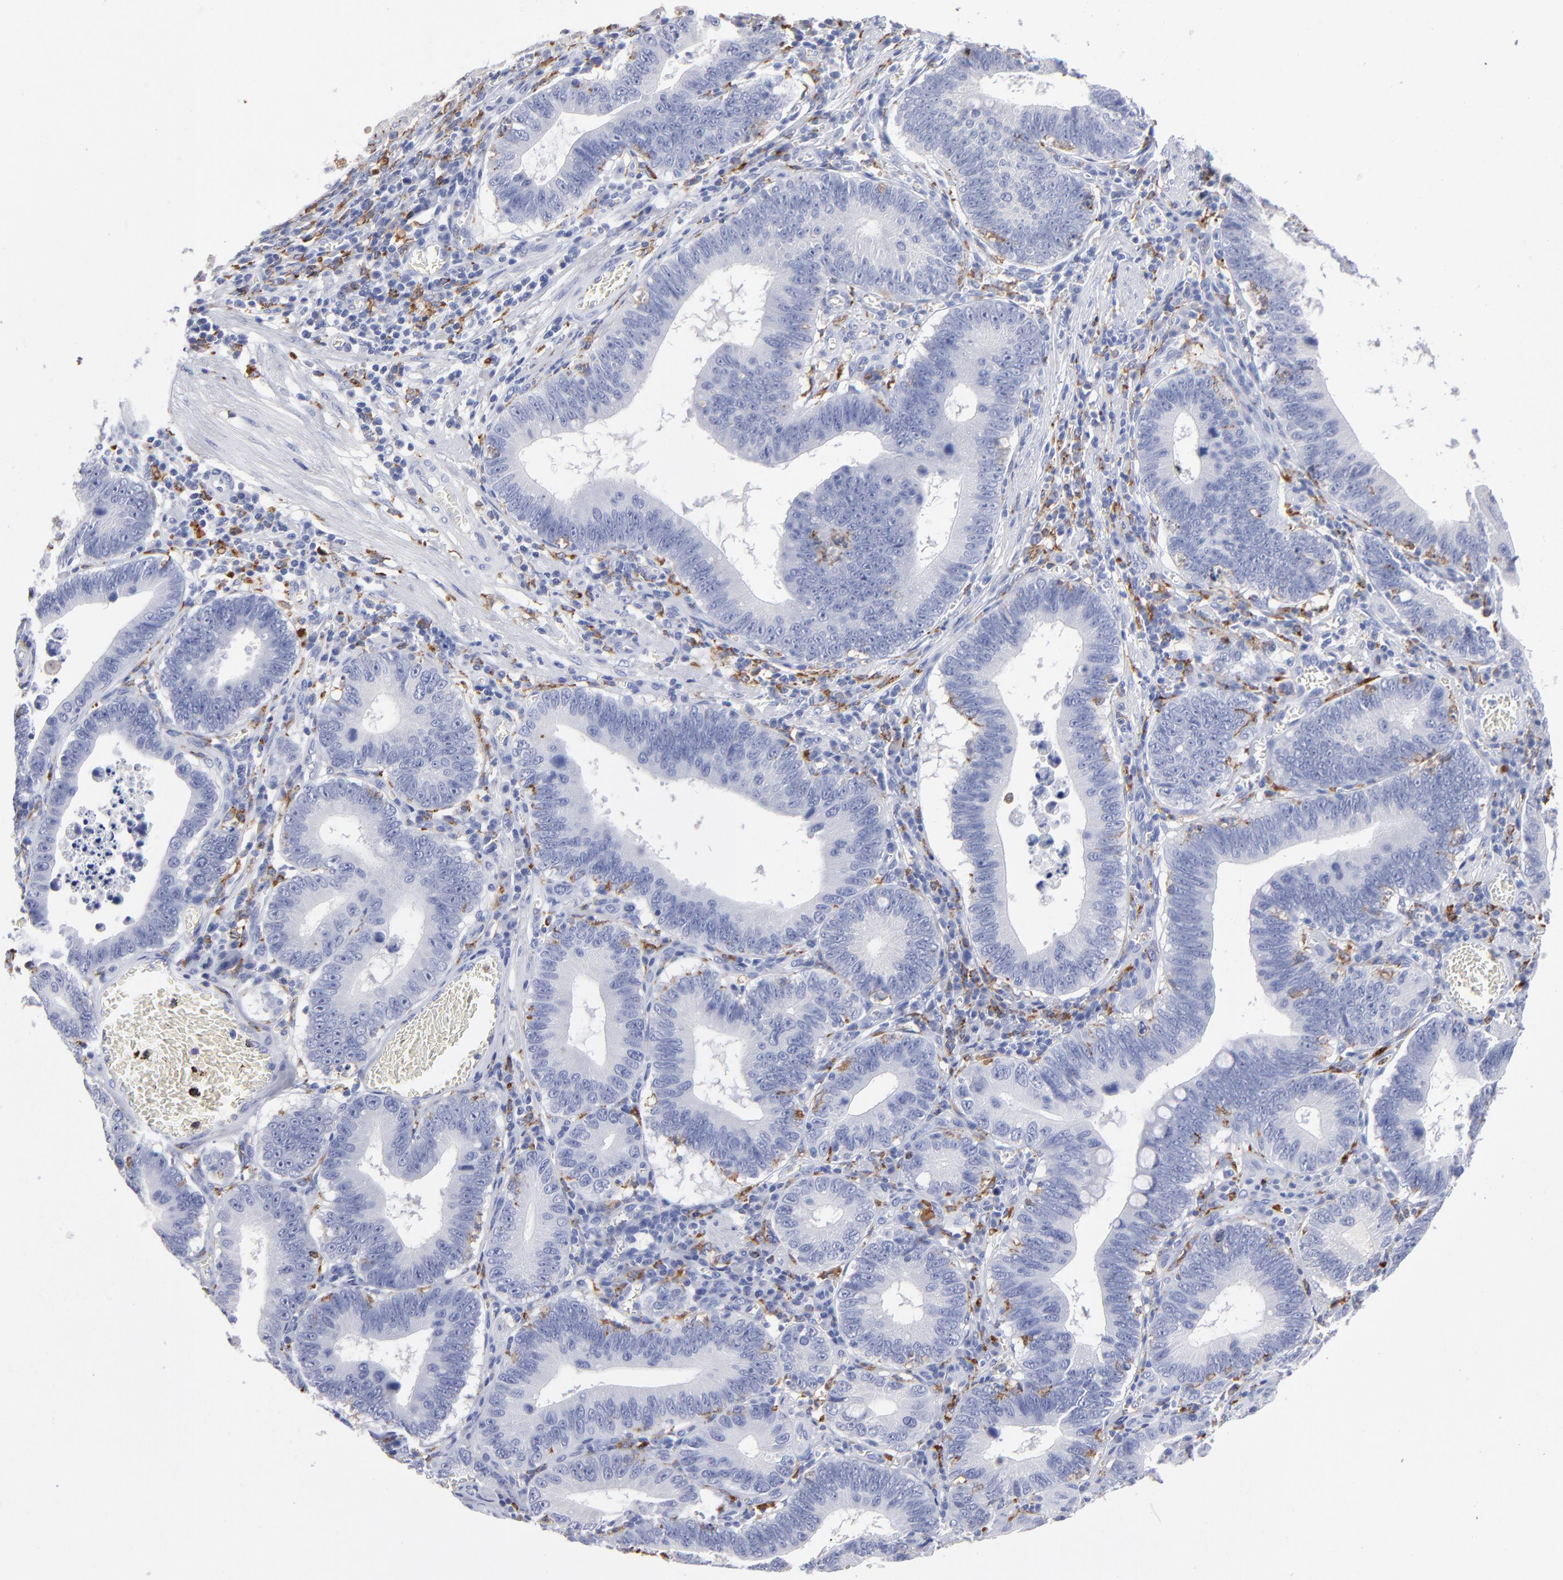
{"staining": {"intensity": "negative", "quantity": "none", "location": "none"}, "tissue": "stomach cancer", "cell_type": "Tumor cells", "image_type": "cancer", "snomed": [{"axis": "morphology", "description": "Adenocarcinoma, NOS"}, {"axis": "topography", "description": "Stomach"}, {"axis": "topography", "description": "Gastric cardia"}], "caption": "Adenocarcinoma (stomach) stained for a protein using IHC displays no staining tumor cells.", "gene": "CD180", "patient": {"sex": "male", "age": 59}}